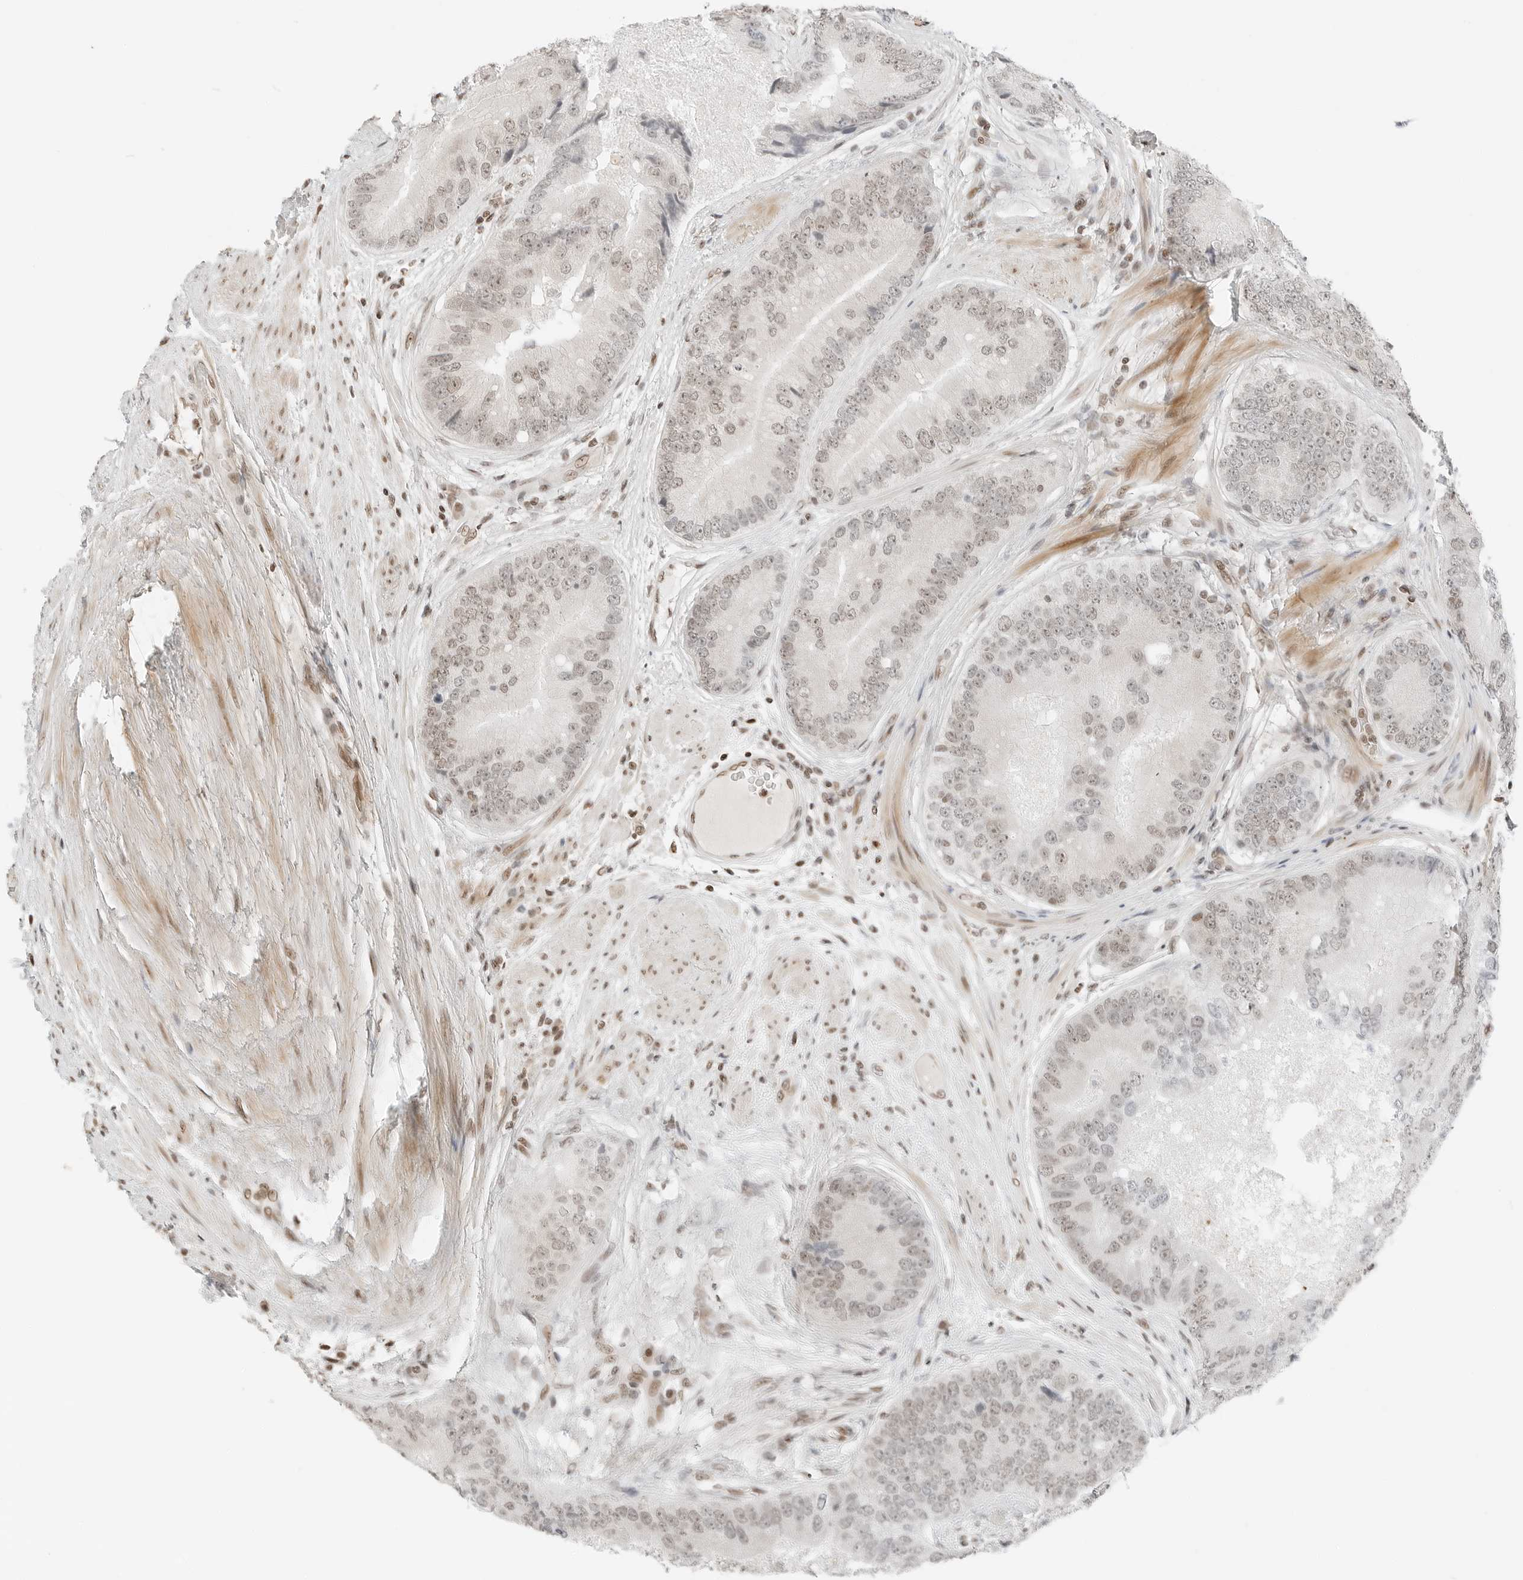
{"staining": {"intensity": "weak", "quantity": ">75%", "location": "nuclear"}, "tissue": "prostate cancer", "cell_type": "Tumor cells", "image_type": "cancer", "snomed": [{"axis": "morphology", "description": "Adenocarcinoma, High grade"}, {"axis": "topography", "description": "Prostate"}], "caption": "IHC micrograph of human high-grade adenocarcinoma (prostate) stained for a protein (brown), which demonstrates low levels of weak nuclear positivity in approximately >75% of tumor cells.", "gene": "CRTC2", "patient": {"sex": "male", "age": 70}}